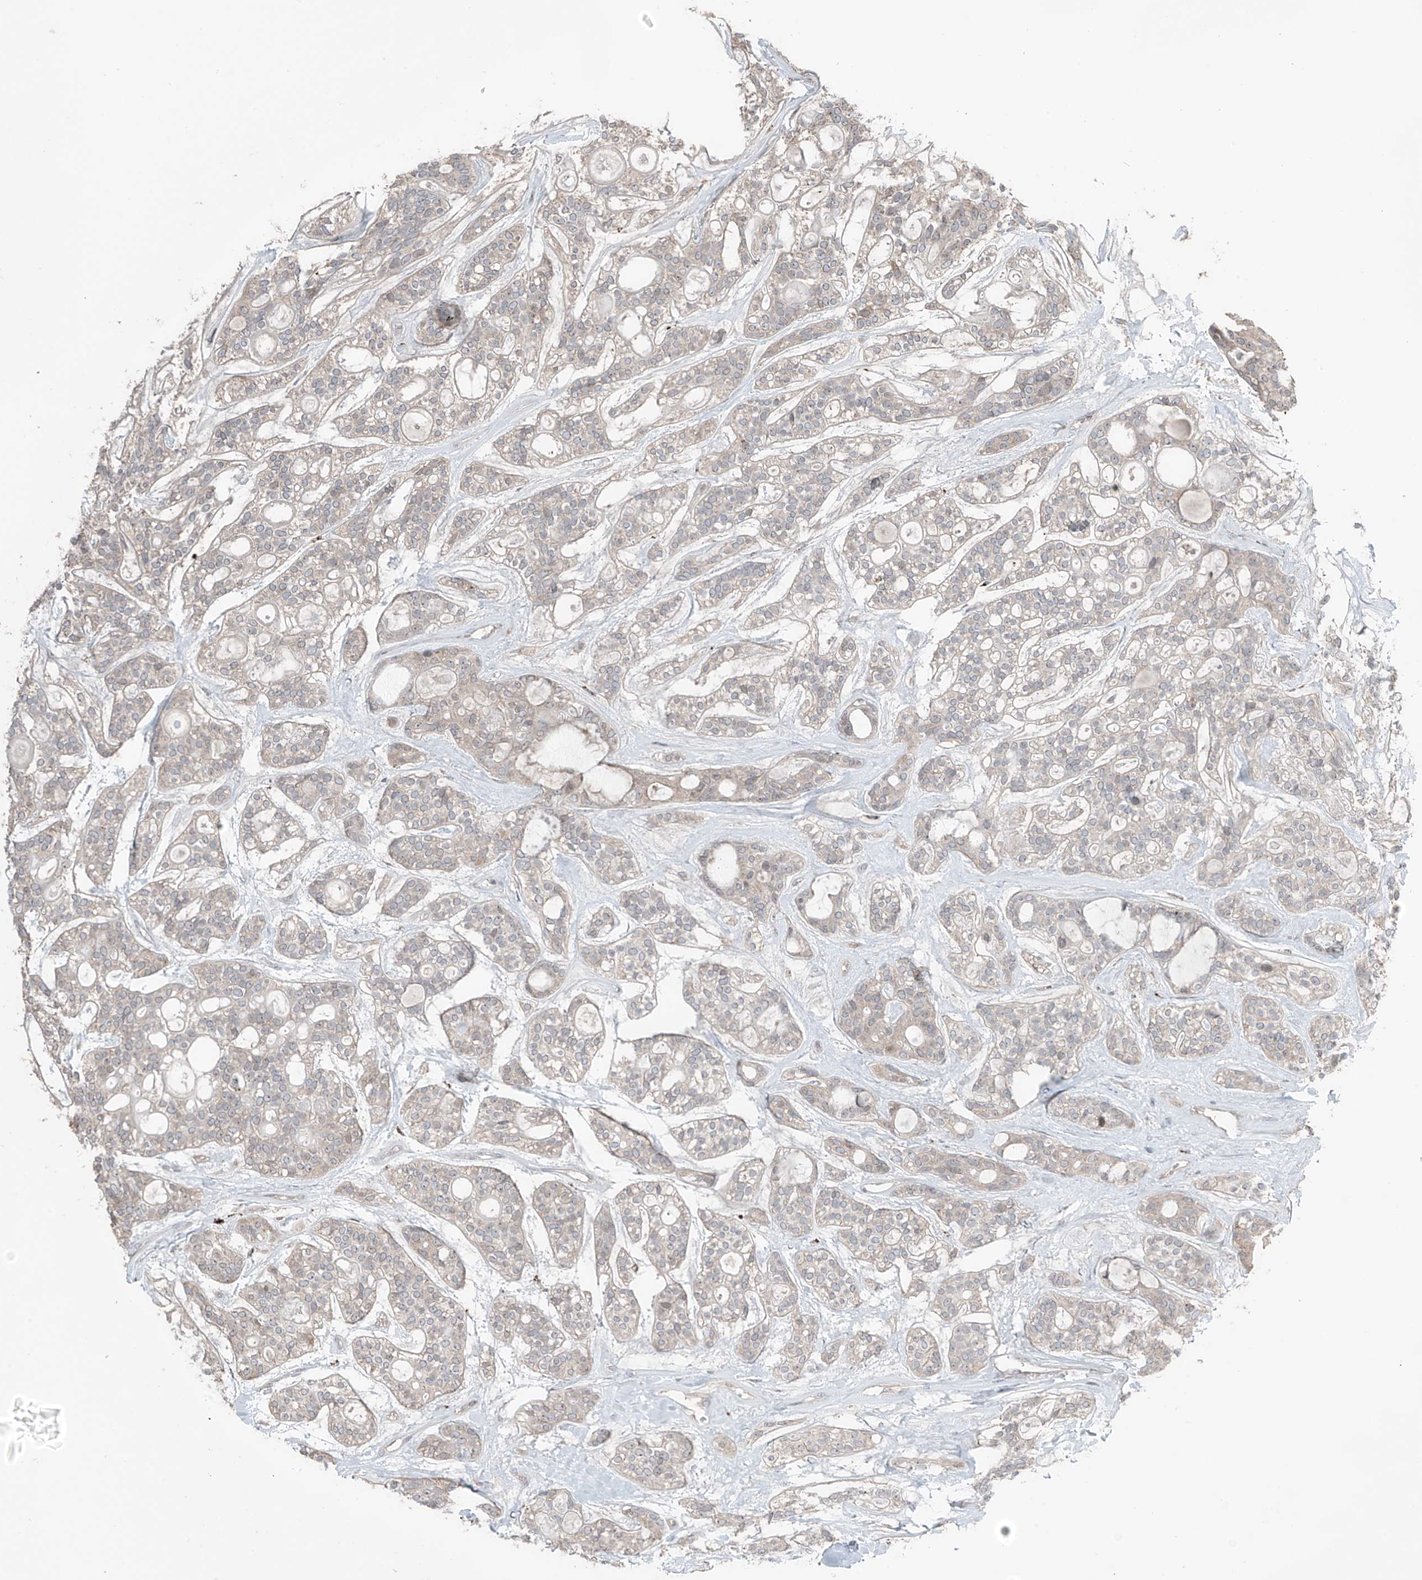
{"staining": {"intensity": "negative", "quantity": "none", "location": "none"}, "tissue": "head and neck cancer", "cell_type": "Tumor cells", "image_type": "cancer", "snomed": [{"axis": "morphology", "description": "Adenocarcinoma, NOS"}, {"axis": "topography", "description": "Head-Neck"}], "caption": "IHC photomicrograph of human head and neck cancer stained for a protein (brown), which demonstrates no staining in tumor cells.", "gene": "TXNDC9", "patient": {"sex": "male", "age": 66}}